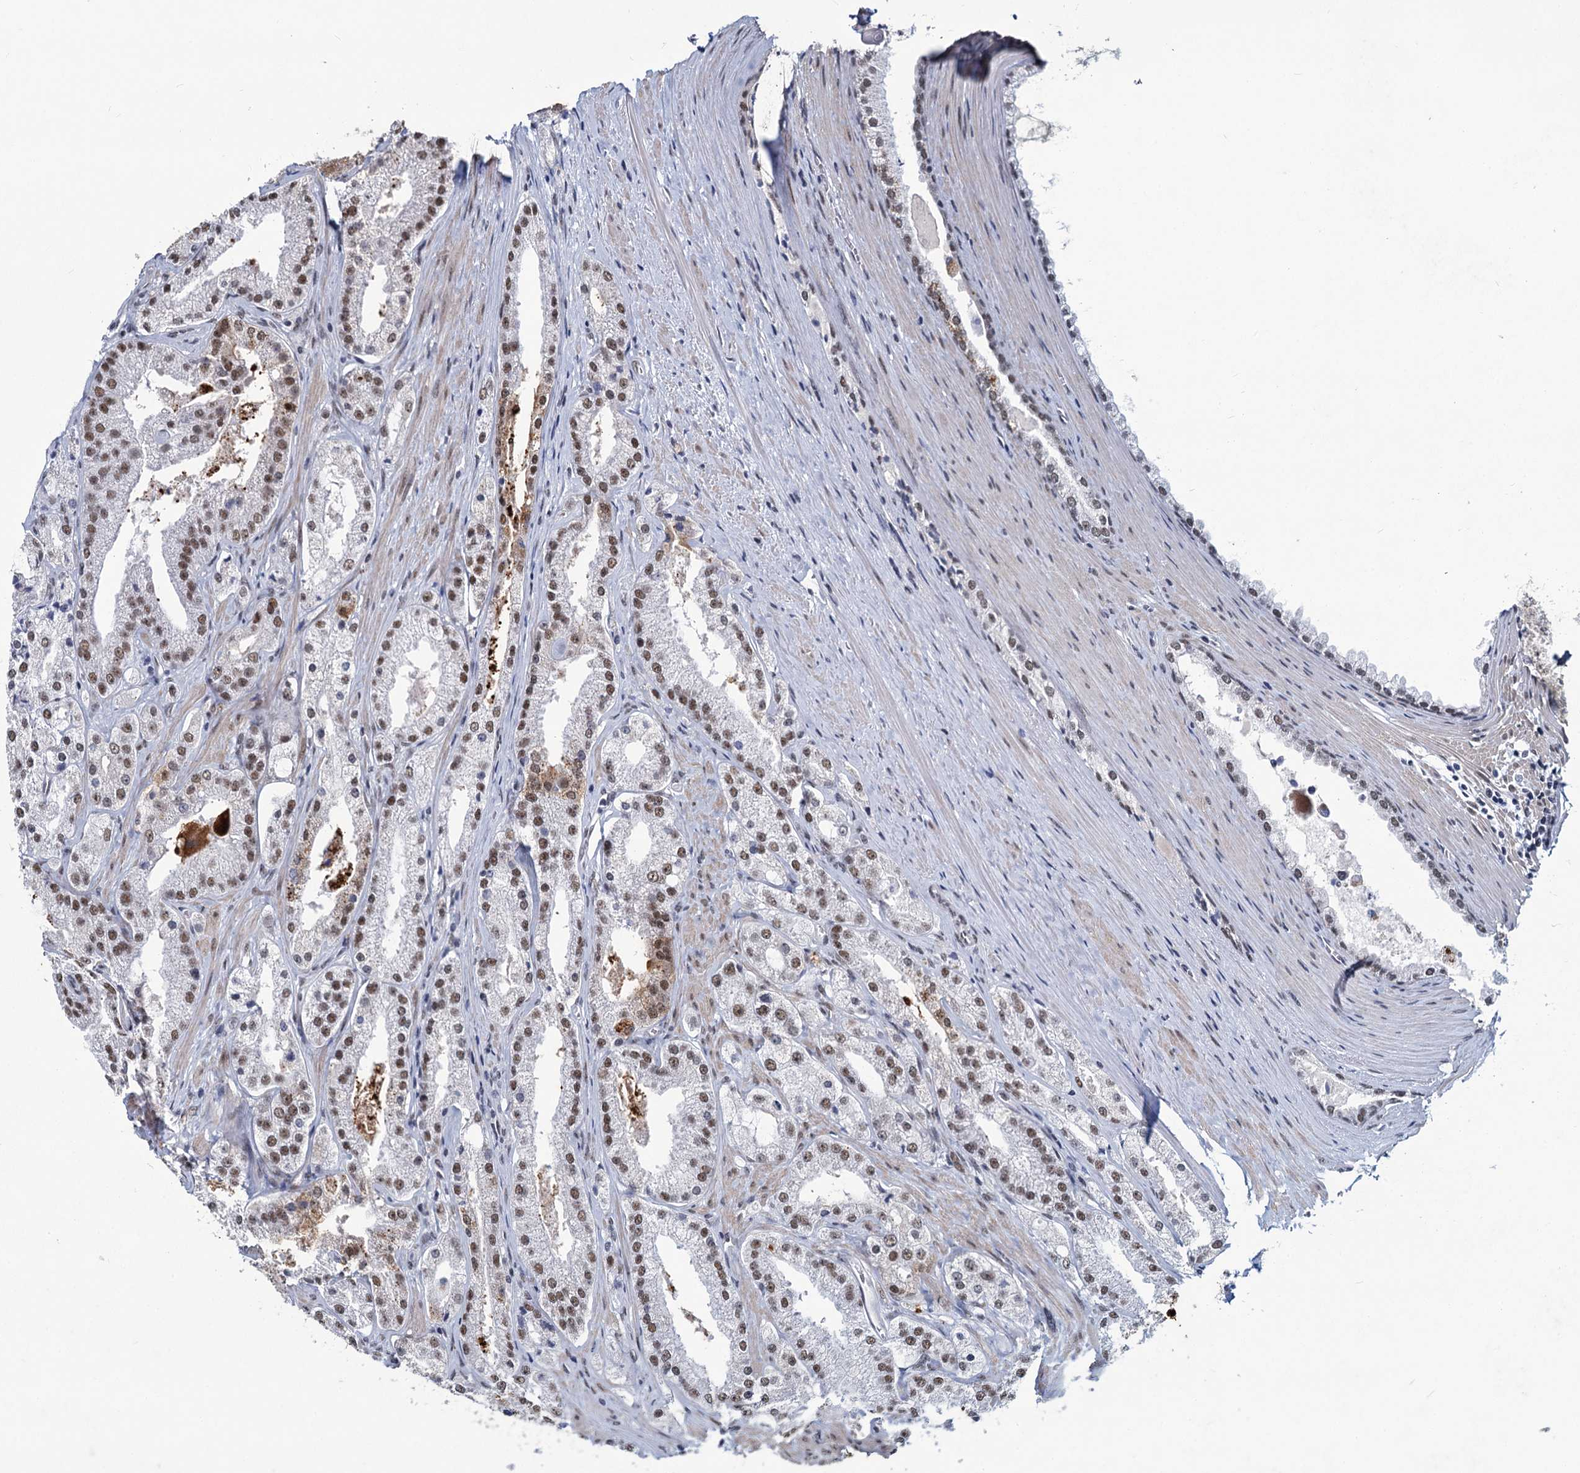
{"staining": {"intensity": "moderate", "quantity": ">75%", "location": "nuclear"}, "tissue": "prostate cancer", "cell_type": "Tumor cells", "image_type": "cancer", "snomed": [{"axis": "morphology", "description": "Adenocarcinoma, Low grade"}, {"axis": "topography", "description": "Prostate"}], "caption": "Prostate cancer tissue shows moderate nuclear staining in about >75% of tumor cells", "gene": "METTL14", "patient": {"sex": "male", "age": 69}}